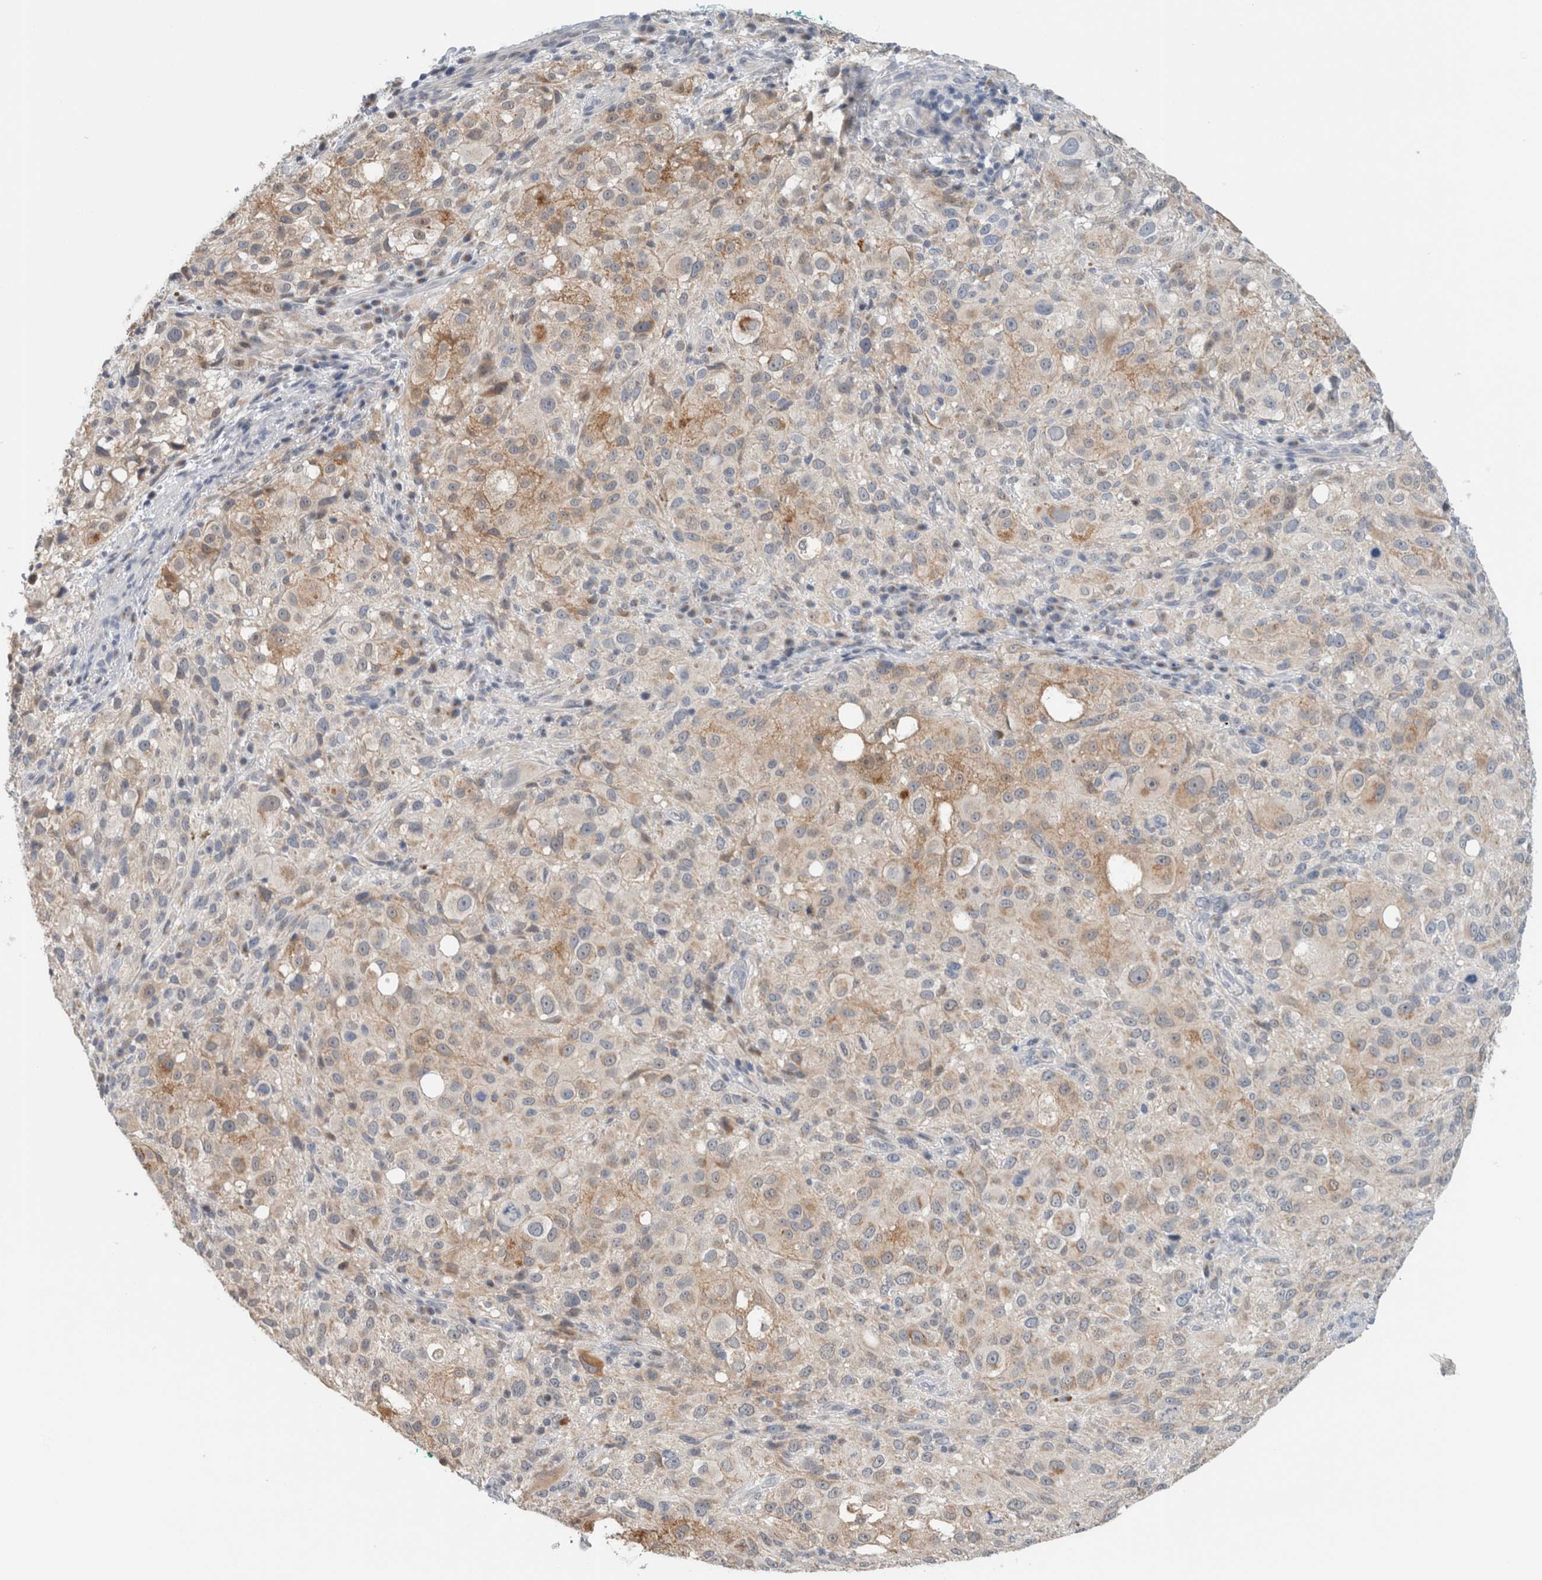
{"staining": {"intensity": "weak", "quantity": ">75%", "location": "cytoplasmic/membranous"}, "tissue": "melanoma", "cell_type": "Tumor cells", "image_type": "cancer", "snomed": [{"axis": "morphology", "description": "Necrosis, NOS"}, {"axis": "morphology", "description": "Malignant melanoma, NOS"}, {"axis": "topography", "description": "Skin"}], "caption": "Approximately >75% of tumor cells in human malignant melanoma reveal weak cytoplasmic/membranous protein staining as visualized by brown immunohistochemical staining.", "gene": "CRAT", "patient": {"sex": "female", "age": 87}}